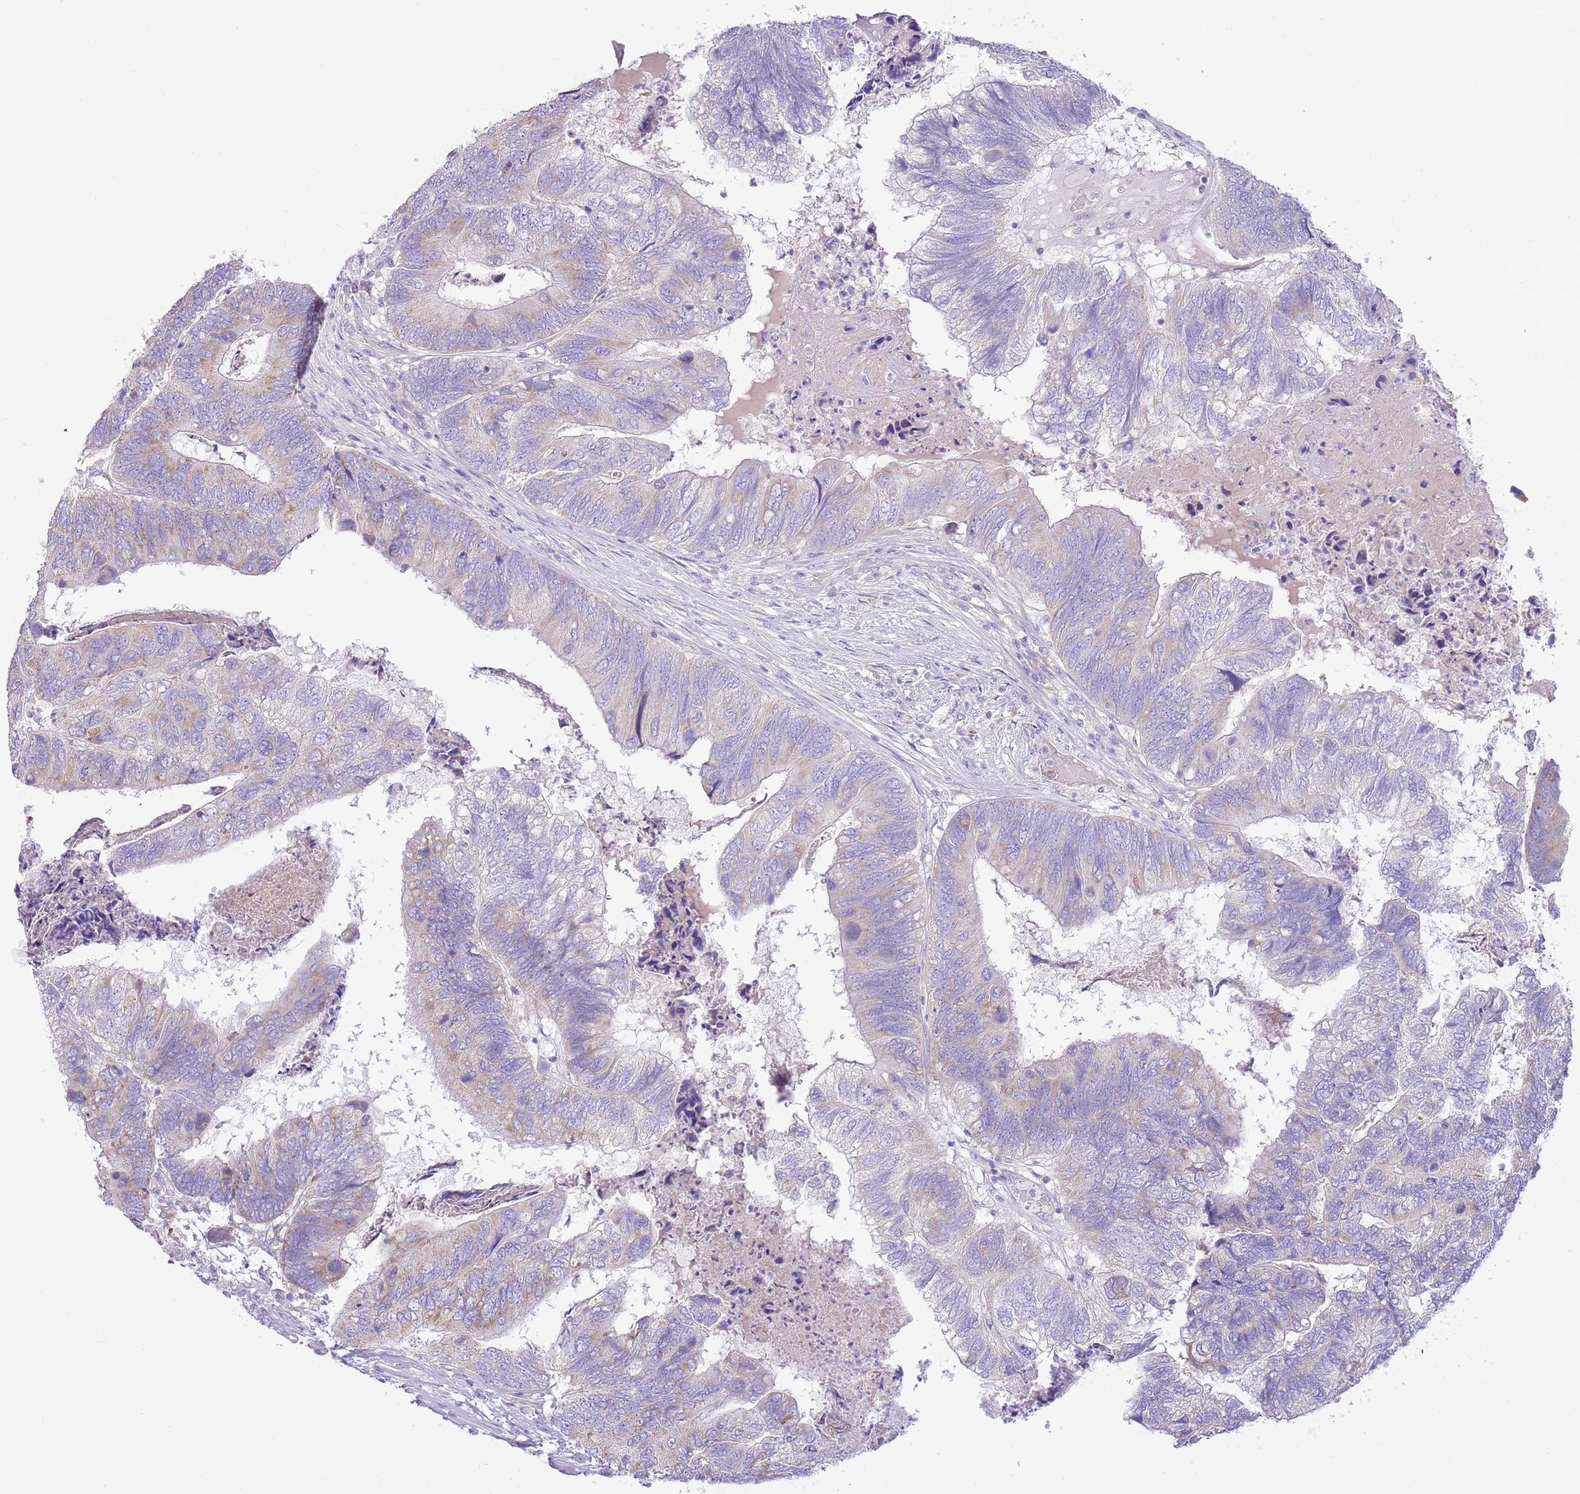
{"staining": {"intensity": "weak", "quantity": "<25%", "location": "cytoplasmic/membranous"}, "tissue": "colorectal cancer", "cell_type": "Tumor cells", "image_type": "cancer", "snomed": [{"axis": "morphology", "description": "Adenocarcinoma, NOS"}, {"axis": "topography", "description": "Colon"}], "caption": "The image displays no staining of tumor cells in adenocarcinoma (colorectal). Brightfield microscopy of immunohistochemistry (IHC) stained with DAB (3,3'-diaminobenzidine) (brown) and hematoxylin (blue), captured at high magnification.", "gene": "OAZ2", "patient": {"sex": "female", "age": 67}}